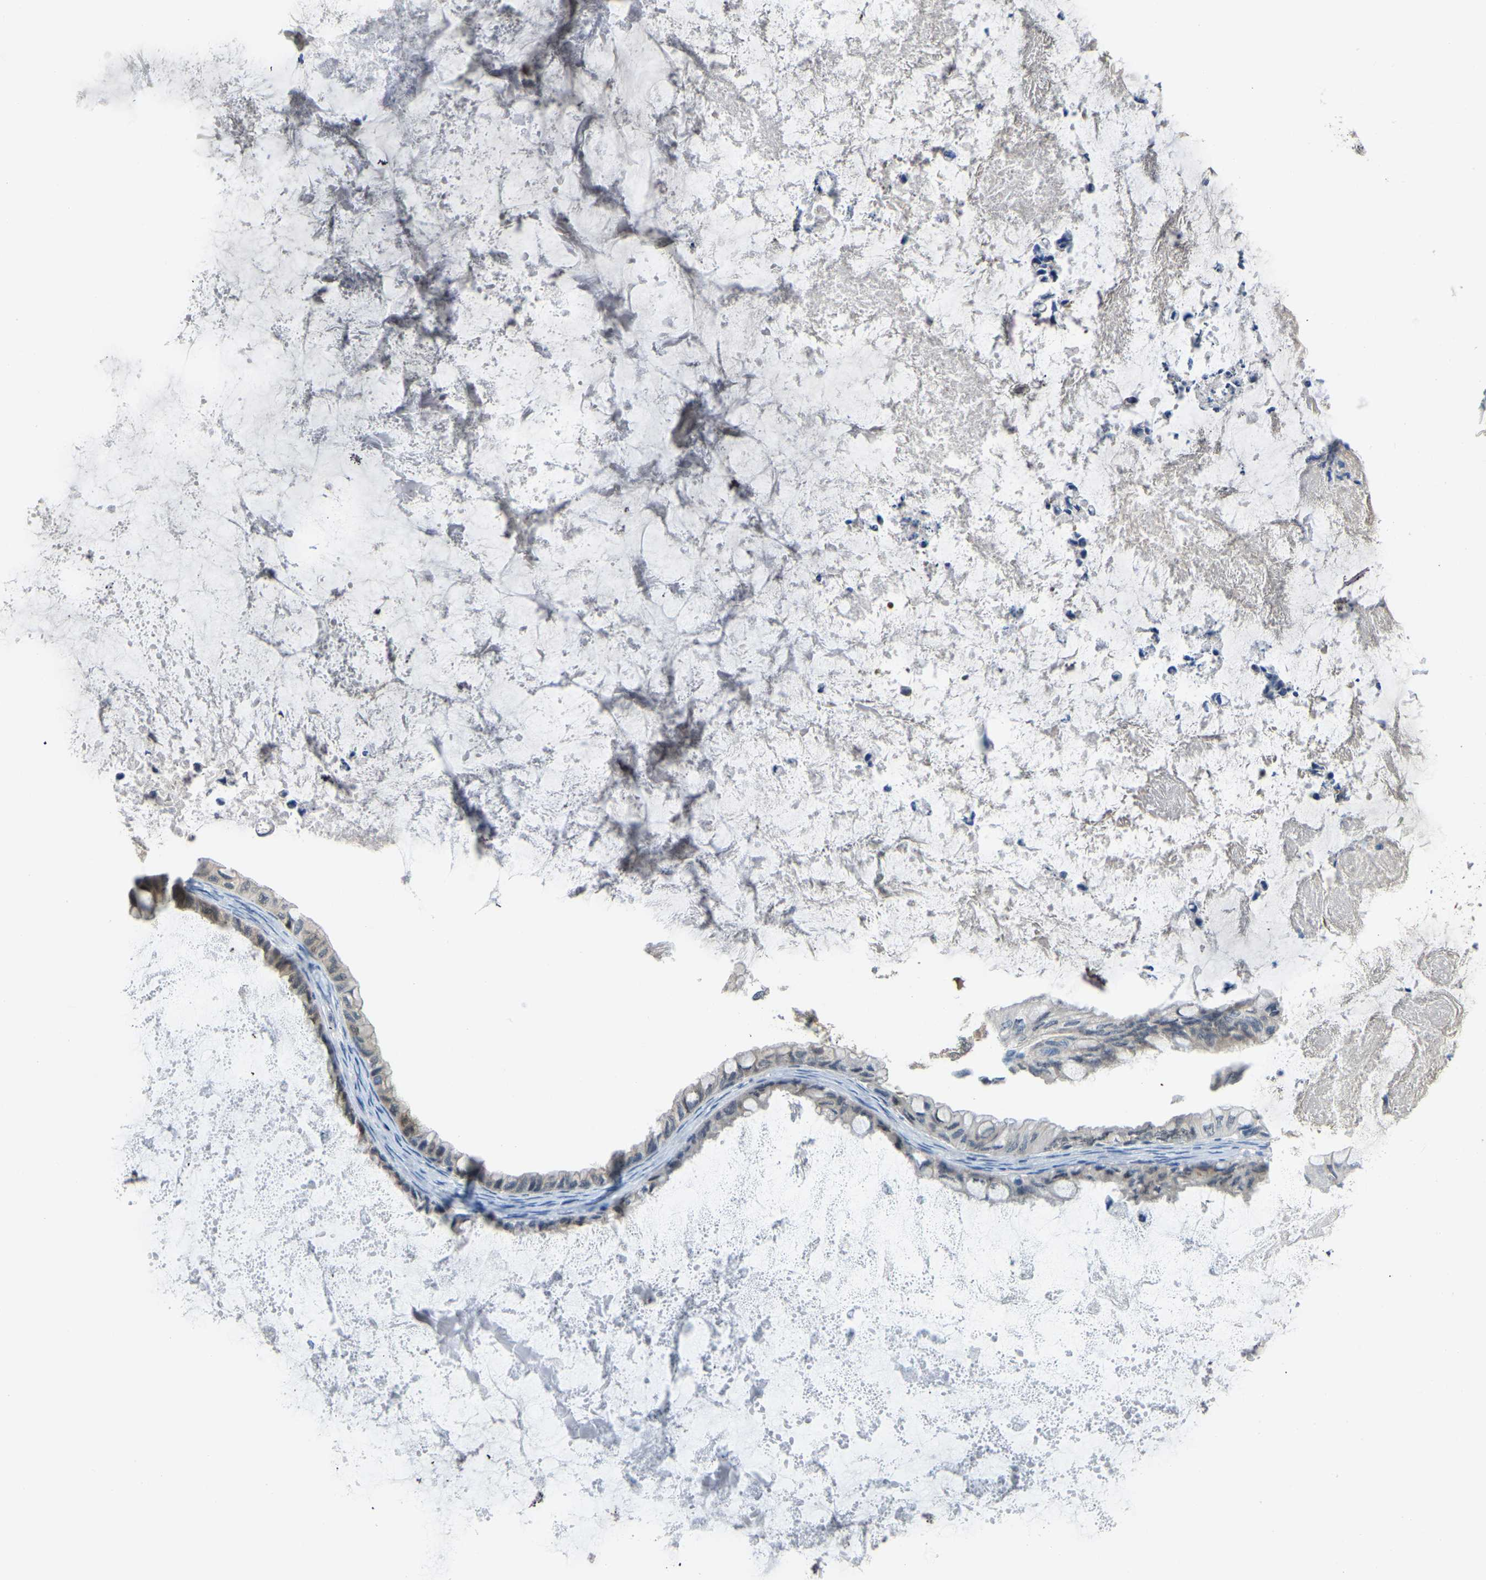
{"staining": {"intensity": "moderate", "quantity": "<25%", "location": "cytoplasmic/membranous"}, "tissue": "ovarian cancer", "cell_type": "Tumor cells", "image_type": "cancer", "snomed": [{"axis": "morphology", "description": "Cystadenocarcinoma, mucinous, NOS"}, {"axis": "topography", "description": "Ovary"}], "caption": "About <25% of tumor cells in ovarian mucinous cystadenocarcinoma reveal moderate cytoplasmic/membranous protein staining as visualized by brown immunohistochemical staining.", "gene": "NME8", "patient": {"sex": "female", "age": 80}}